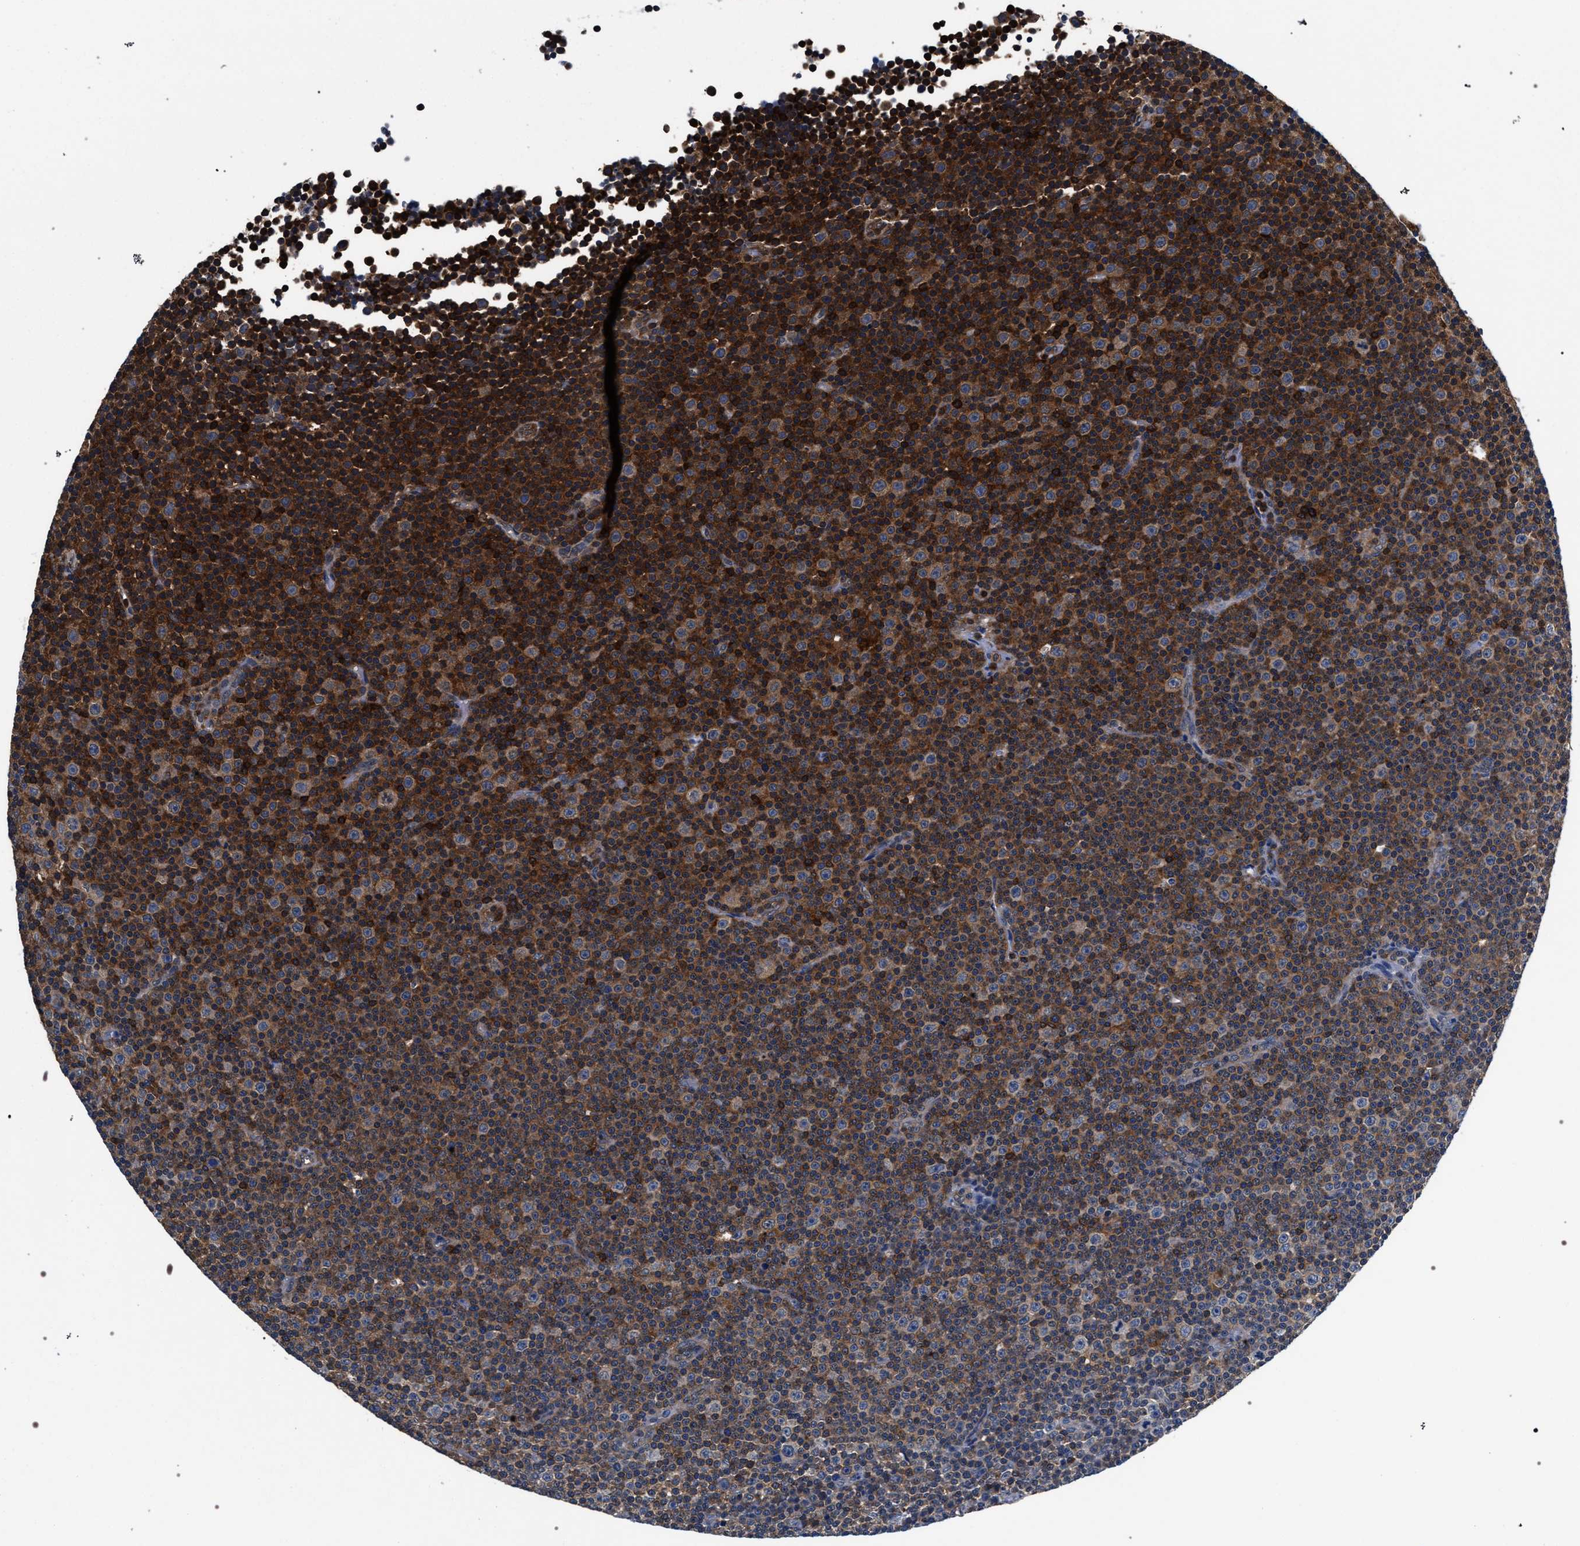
{"staining": {"intensity": "weak", "quantity": "25%-75%", "location": "cytoplasmic/membranous"}, "tissue": "lymphoma", "cell_type": "Tumor cells", "image_type": "cancer", "snomed": [{"axis": "morphology", "description": "Malignant lymphoma, non-Hodgkin's type, Low grade"}, {"axis": "topography", "description": "Lymph node"}], "caption": "Weak cytoplasmic/membranous expression for a protein is appreciated in approximately 25%-75% of tumor cells of malignant lymphoma, non-Hodgkin's type (low-grade) using immunohistochemistry (IHC).", "gene": "LASP1", "patient": {"sex": "female", "age": 67}}